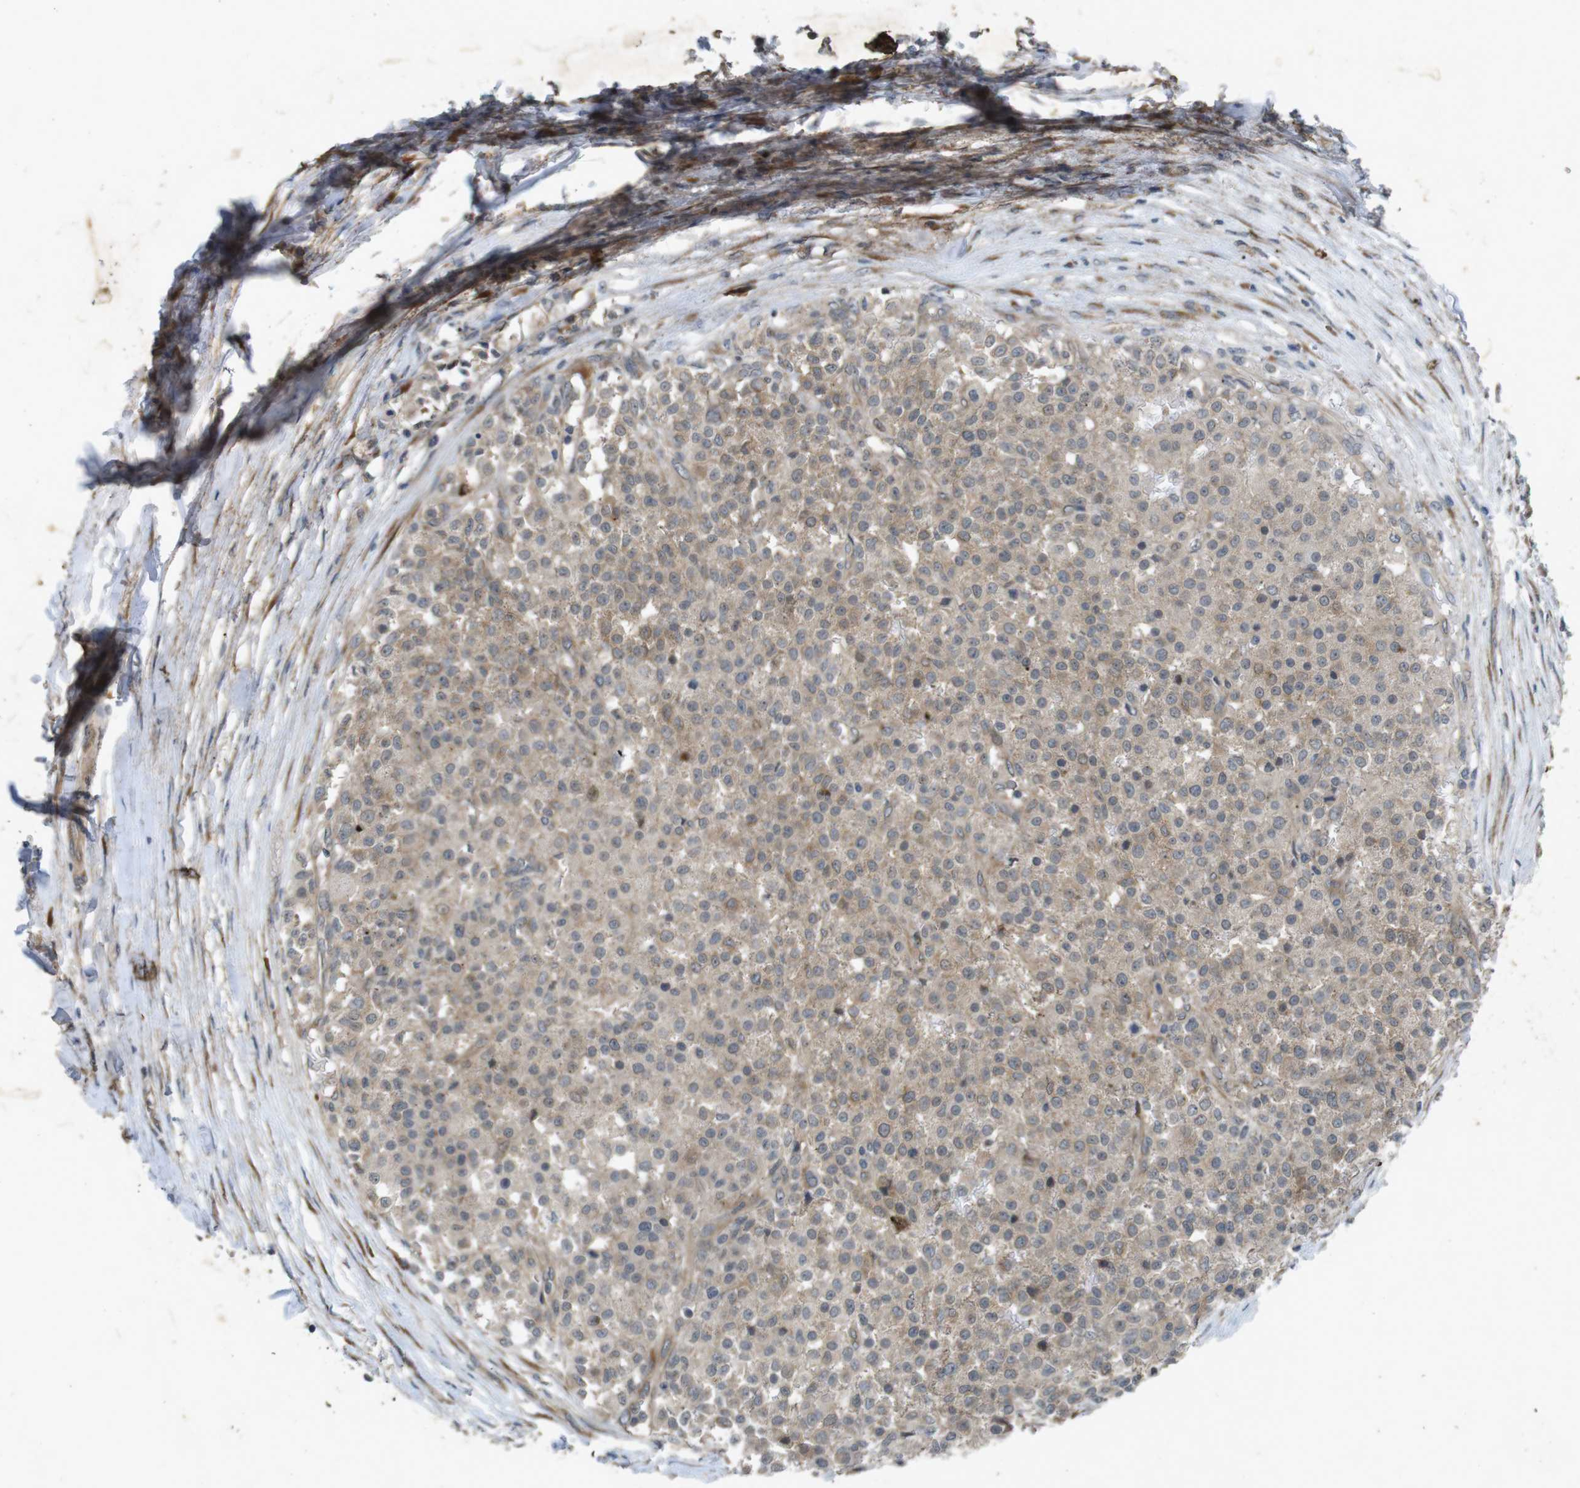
{"staining": {"intensity": "weak", "quantity": ">75%", "location": "cytoplasmic/membranous"}, "tissue": "testis cancer", "cell_type": "Tumor cells", "image_type": "cancer", "snomed": [{"axis": "morphology", "description": "Seminoma, NOS"}, {"axis": "topography", "description": "Testis"}], "caption": "A photomicrograph of testis cancer stained for a protein displays weak cytoplasmic/membranous brown staining in tumor cells. Using DAB (brown) and hematoxylin (blue) stains, captured at high magnification using brightfield microscopy.", "gene": "FLCN", "patient": {"sex": "male", "age": 59}}